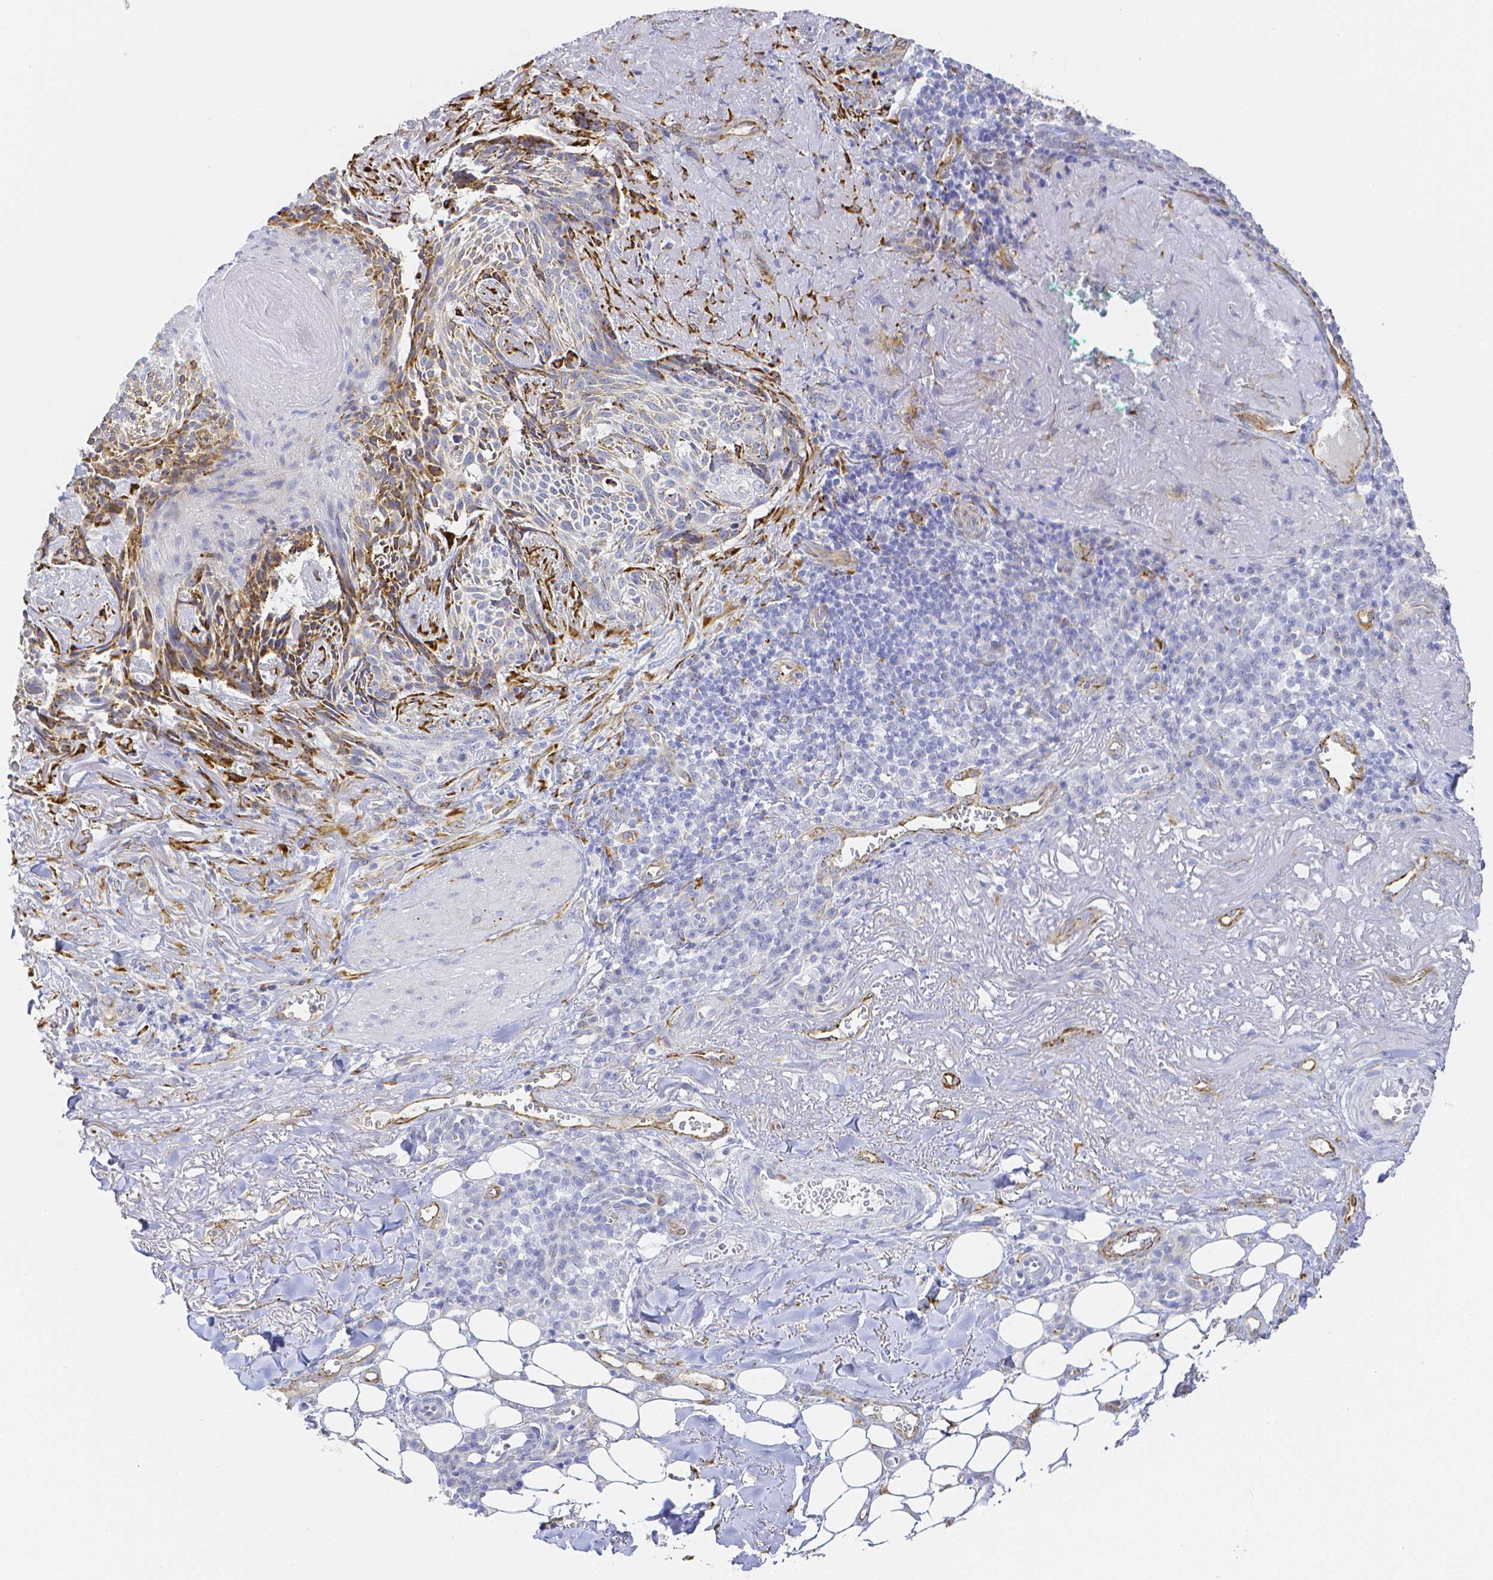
{"staining": {"intensity": "negative", "quantity": "none", "location": "none"}, "tissue": "skin cancer", "cell_type": "Tumor cells", "image_type": "cancer", "snomed": [{"axis": "morphology", "description": "Basal cell carcinoma"}, {"axis": "topography", "description": "Skin"}, {"axis": "topography", "description": "Skin of face"}], "caption": "The histopathology image demonstrates no significant positivity in tumor cells of skin cancer (basal cell carcinoma).", "gene": "SMURF1", "patient": {"sex": "female", "age": 95}}